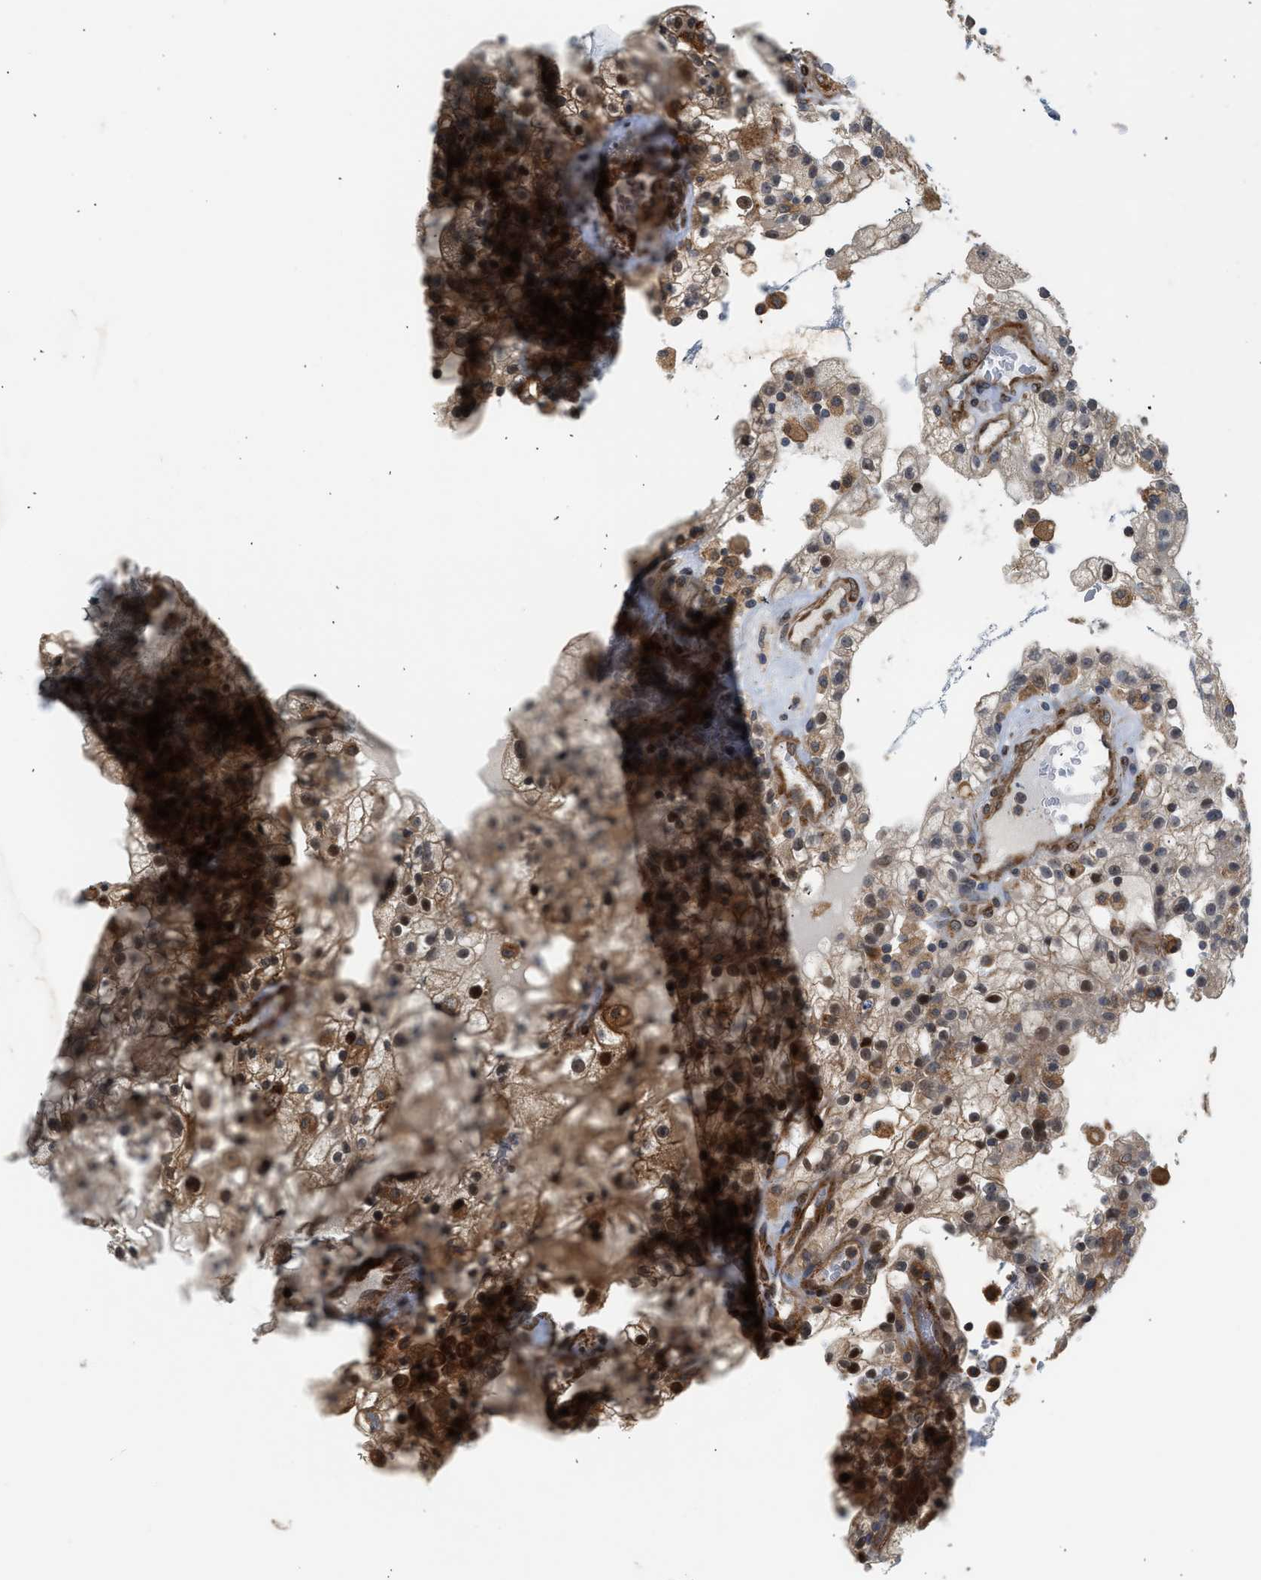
{"staining": {"intensity": "strong", "quantity": "25%-75%", "location": "cytoplasmic/membranous,nuclear"}, "tissue": "renal cancer", "cell_type": "Tumor cells", "image_type": "cancer", "snomed": [{"axis": "morphology", "description": "Adenocarcinoma, NOS"}, {"axis": "topography", "description": "Kidney"}], "caption": "DAB immunohistochemical staining of renal adenocarcinoma displays strong cytoplasmic/membranous and nuclear protein staining in about 25%-75% of tumor cells.", "gene": "POLG2", "patient": {"sex": "female", "age": 52}}